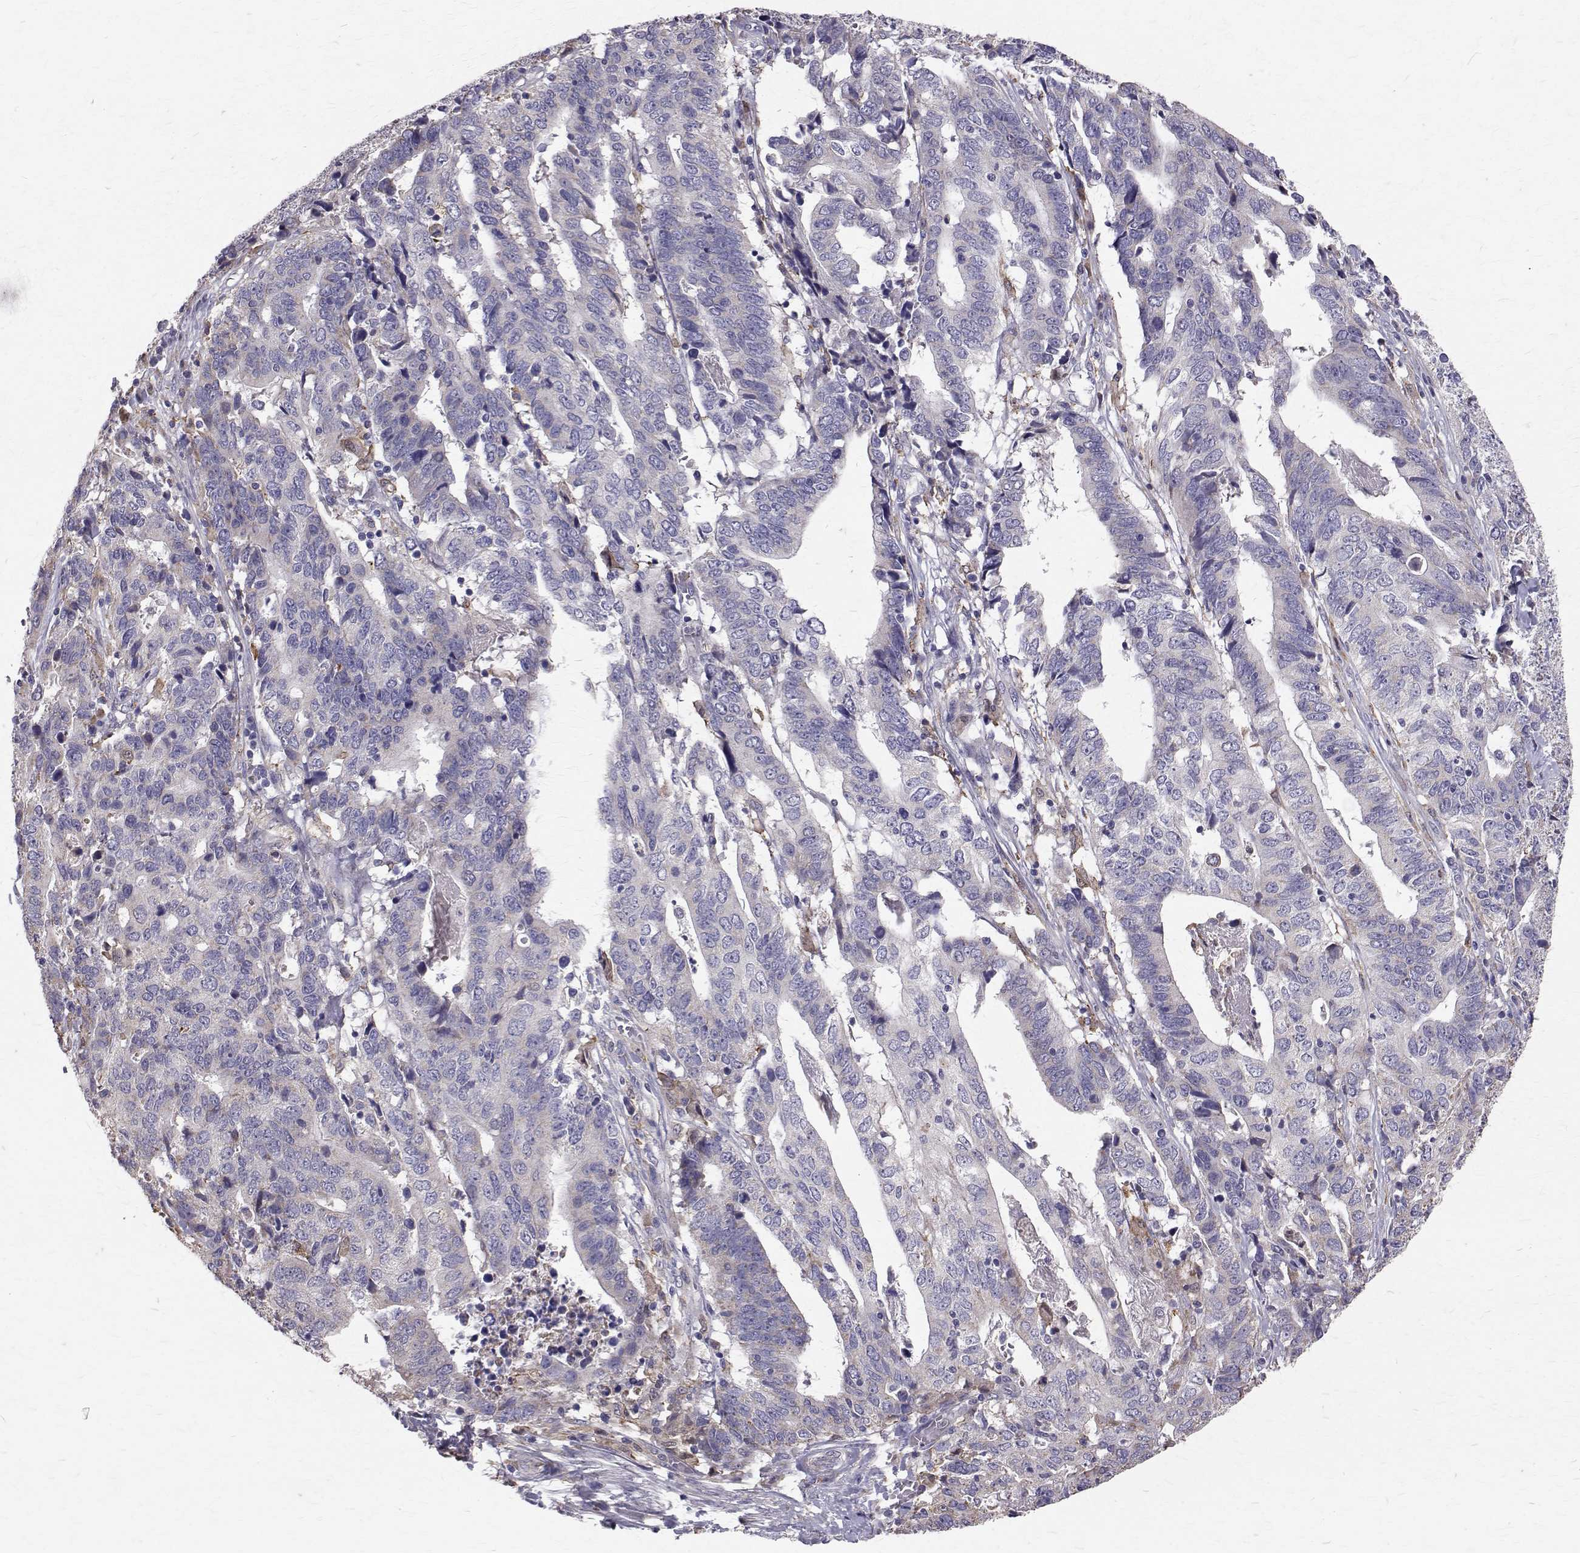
{"staining": {"intensity": "negative", "quantity": "none", "location": "none"}, "tissue": "stomach cancer", "cell_type": "Tumor cells", "image_type": "cancer", "snomed": [{"axis": "morphology", "description": "Adenocarcinoma, NOS"}, {"axis": "topography", "description": "Stomach, upper"}], "caption": "An IHC histopathology image of stomach cancer (adenocarcinoma) is shown. There is no staining in tumor cells of stomach cancer (adenocarcinoma).", "gene": "CCDC89", "patient": {"sex": "female", "age": 67}}